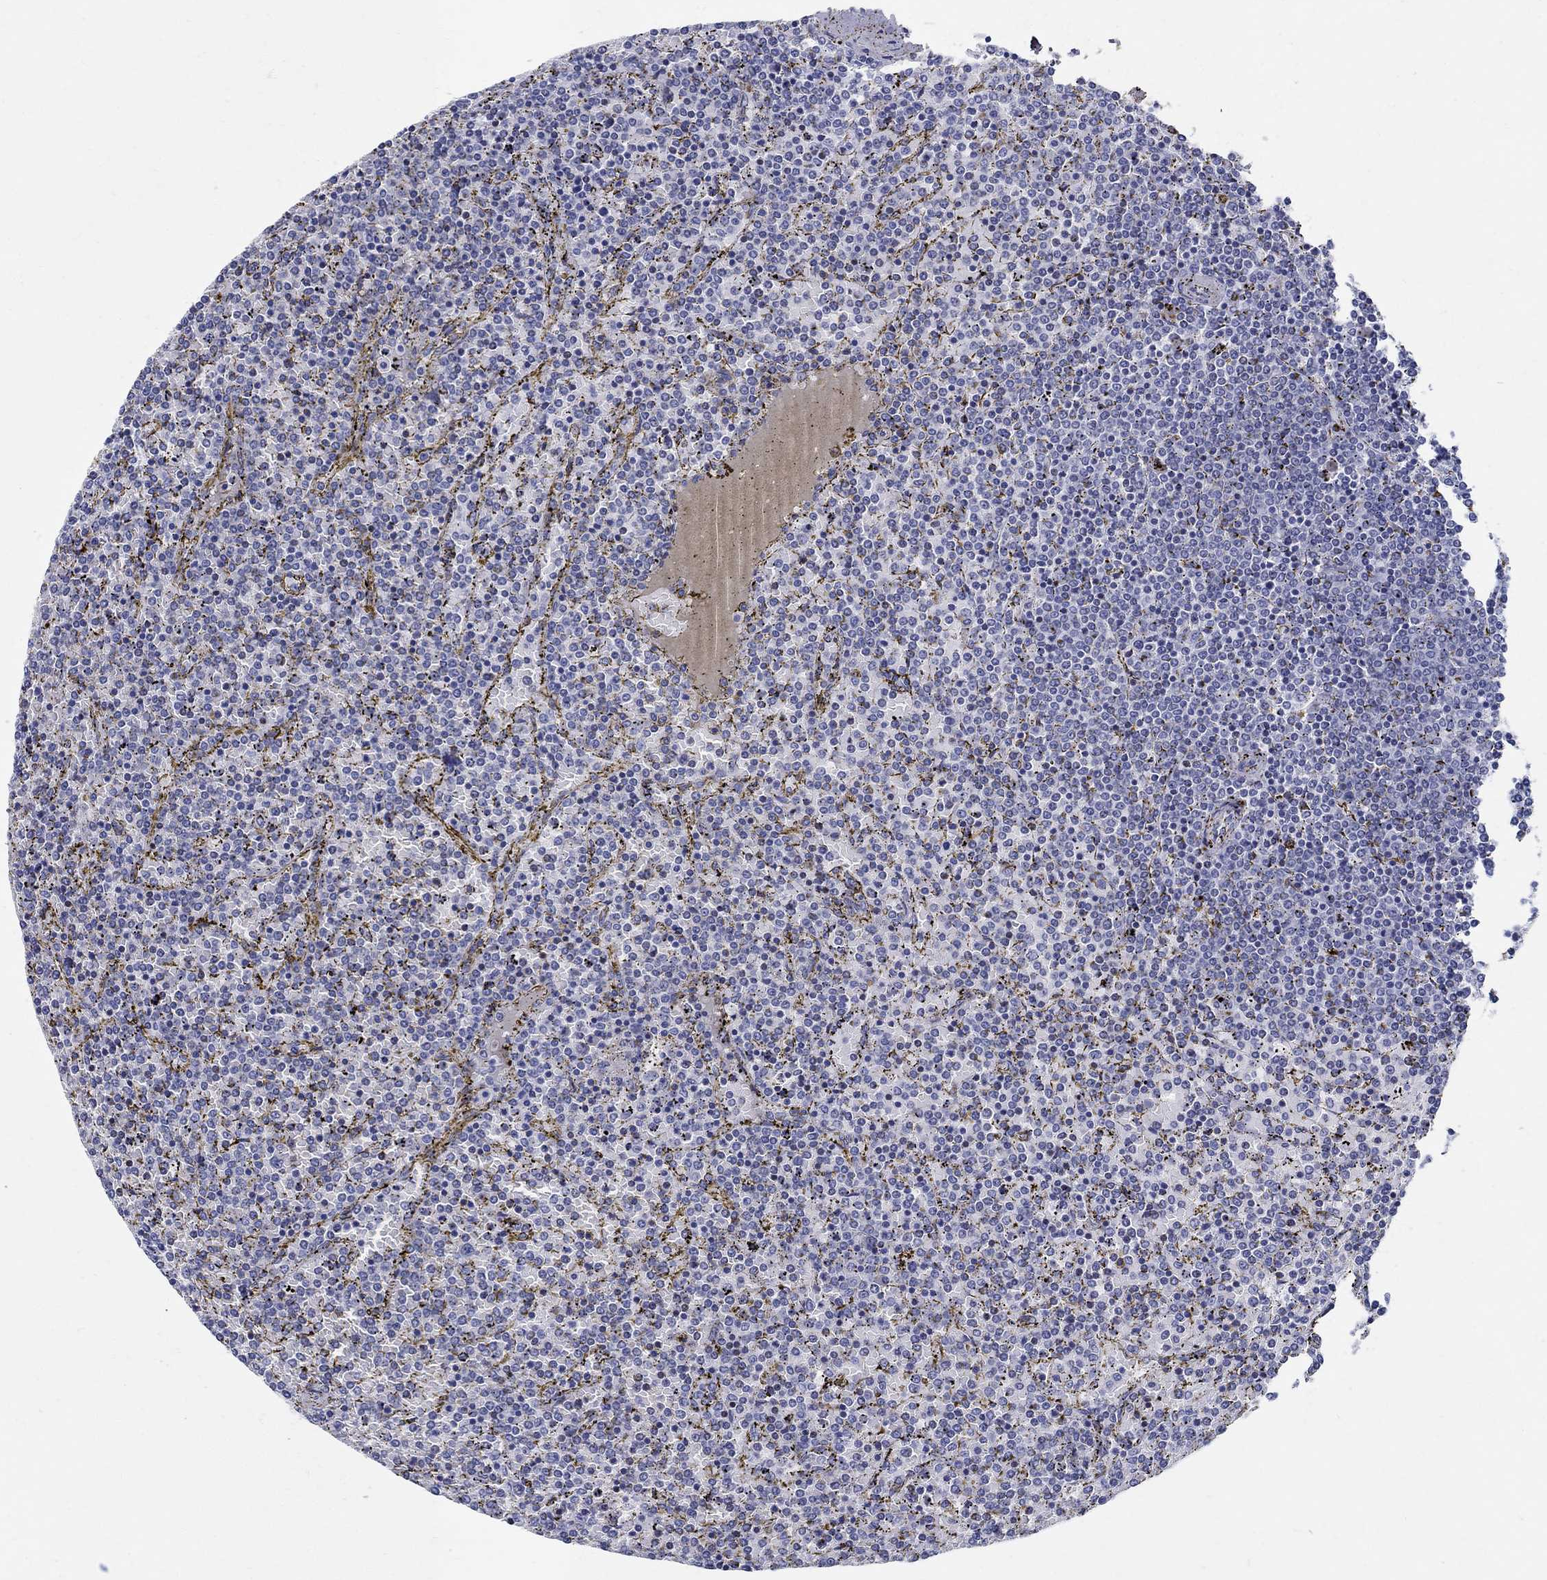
{"staining": {"intensity": "negative", "quantity": "none", "location": "none"}, "tissue": "lymphoma", "cell_type": "Tumor cells", "image_type": "cancer", "snomed": [{"axis": "morphology", "description": "Malignant lymphoma, non-Hodgkin's type, Low grade"}, {"axis": "topography", "description": "Spleen"}], "caption": "Tumor cells show no significant positivity in lymphoma.", "gene": "CRYGD", "patient": {"sex": "female", "age": 77}}